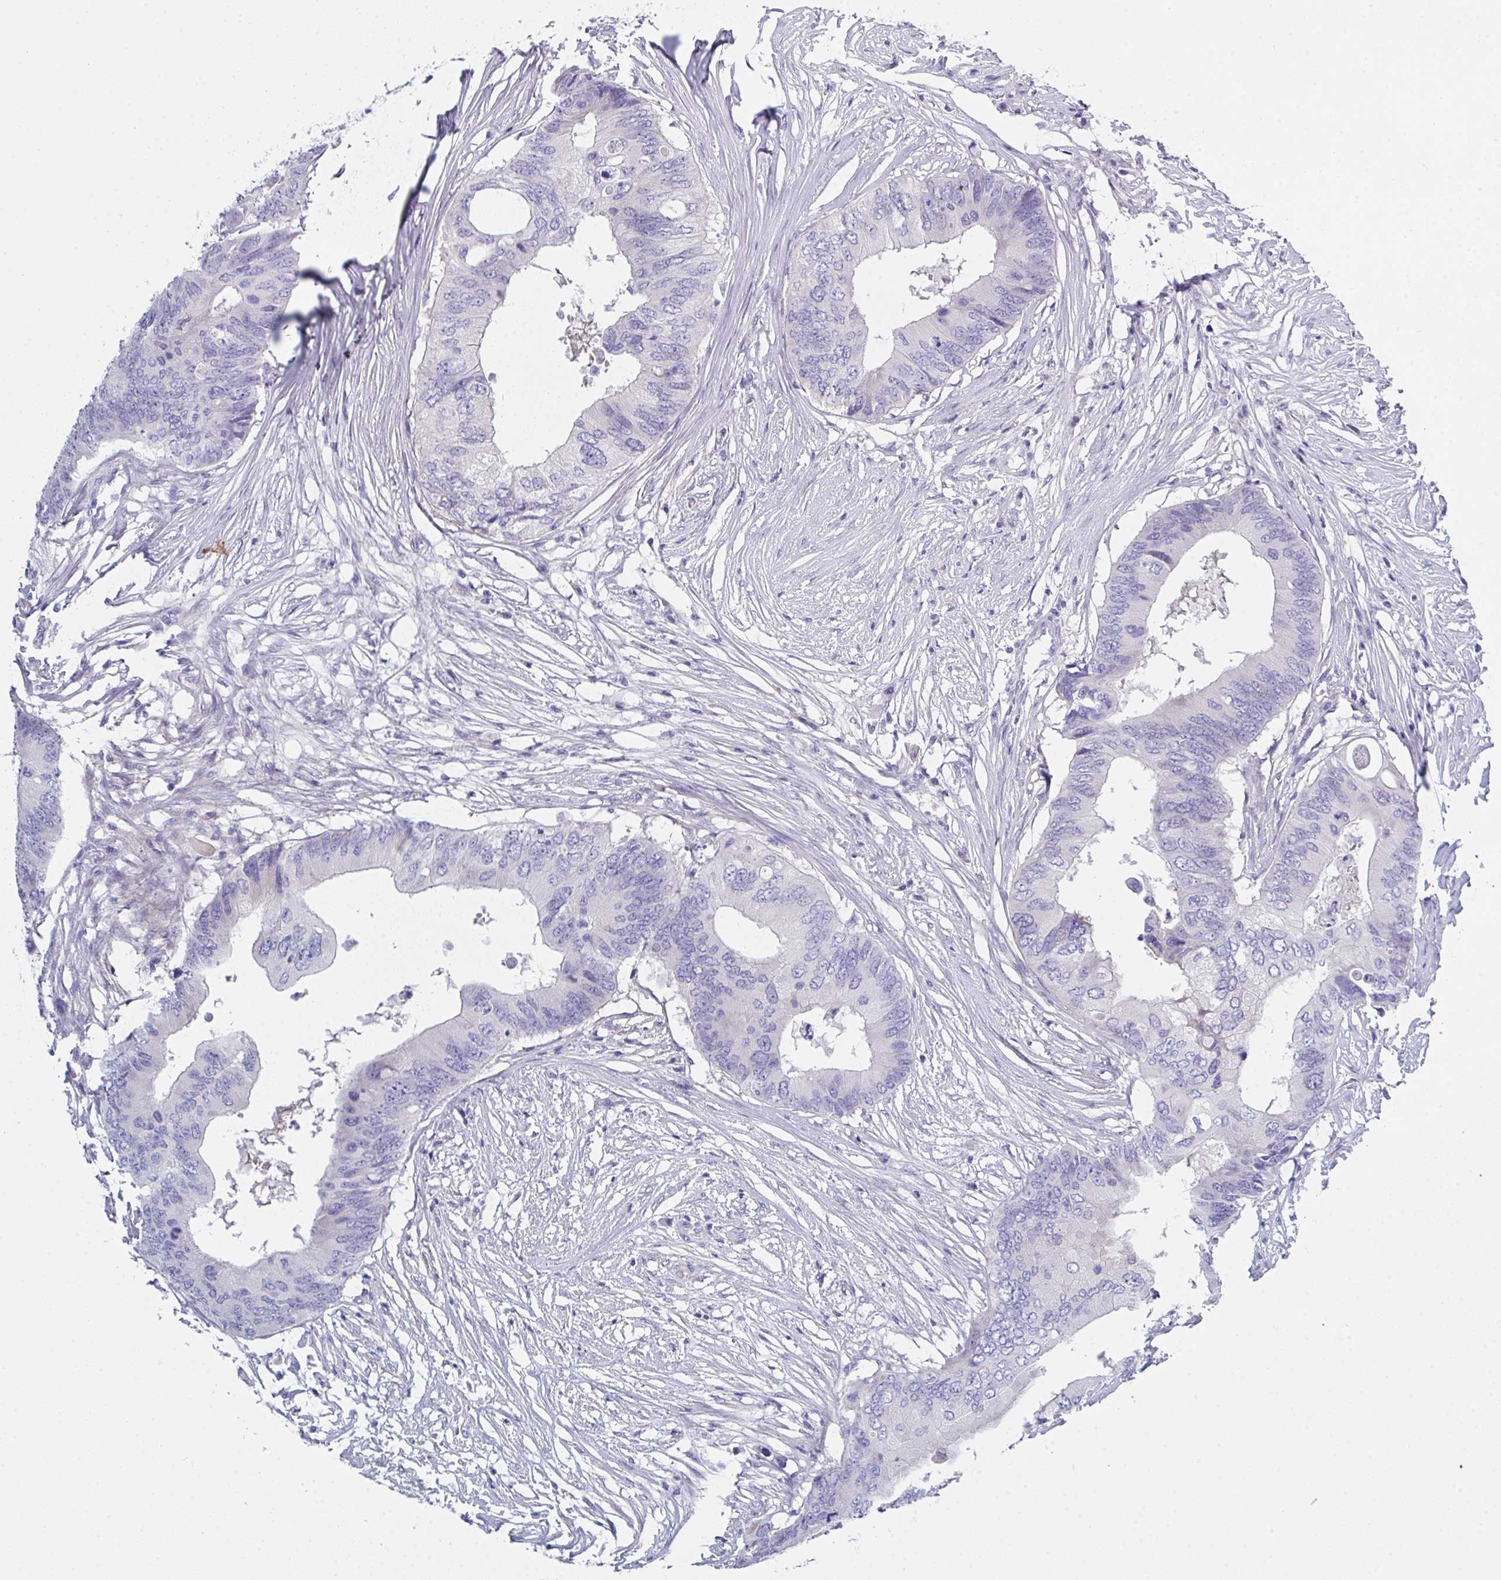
{"staining": {"intensity": "negative", "quantity": "none", "location": "none"}, "tissue": "colorectal cancer", "cell_type": "Tumor cells", "image_type": "cancer", "snomed": [{"axis": "morphology", "description": "Adenocarcinoma, NOS"}, {"axis": "topography", "description": "Colon"}], "caption": "A histopathology image of human colorectal cancer is negative for staining in tumor cells. (DAB immunohistochemistry visualized using brightfield microscopy, high magnification).", "gene": "FBXO47", "patient": {"sex": "male", "age": 71}}